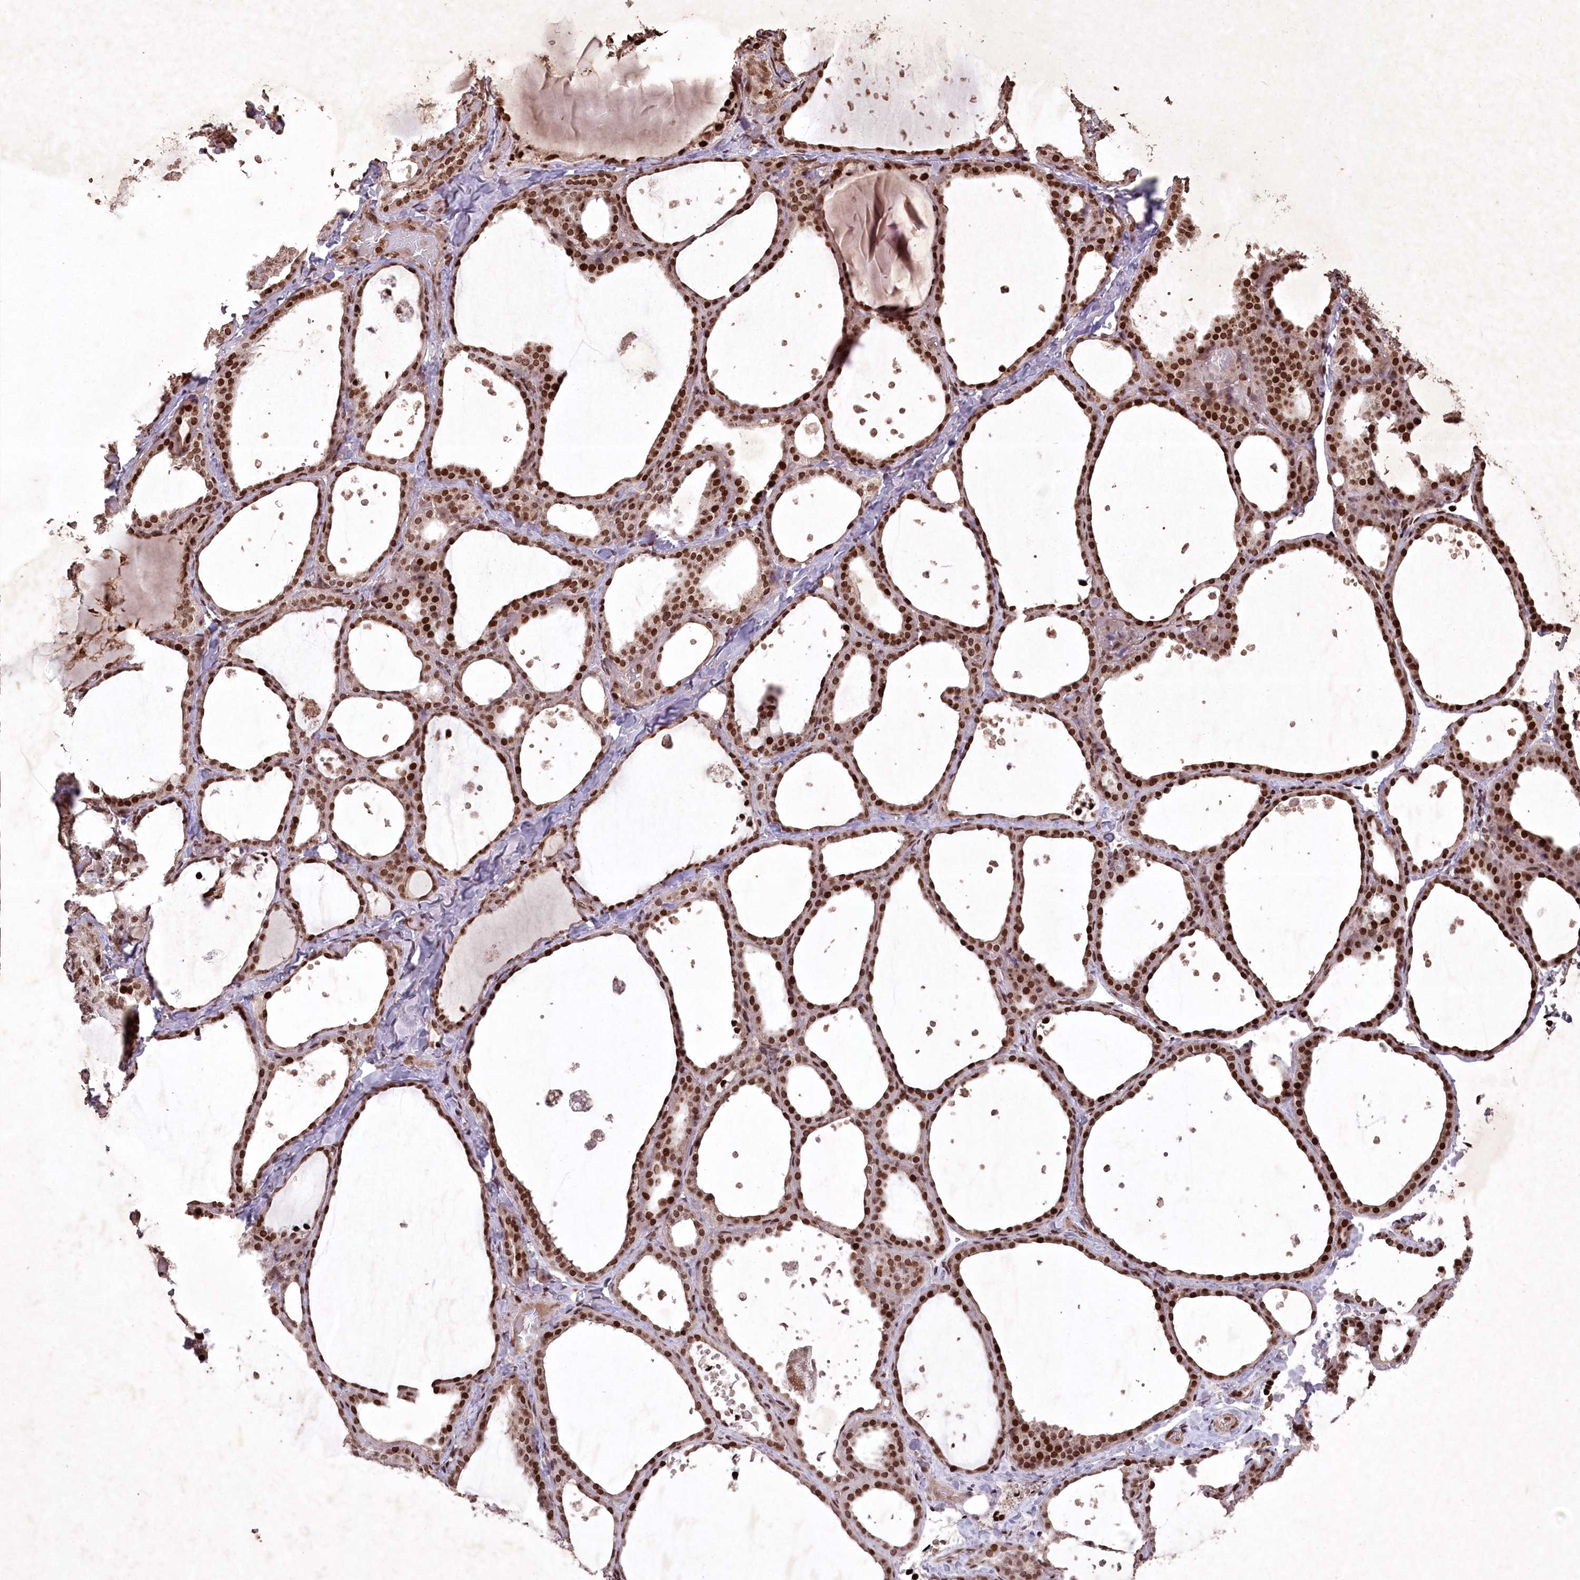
{"staining": {"intensity": "strong", "quantity": ">75%", "location": "nuclear"}, "tissue": "thyroid gland", "cell_type": "Glandular cells", "image_type": "normal", "snomed": [{"axis": "morphology", "description": "Normal tissue, NOS"}, {"axis": "topography", "description": "Thyroid gland"}], "caption": "Thyroid gland stained with immunohistochemistry exhibits strong nuclear positivity in about >75% of glandular cells. The protein of interest is shown in brown color, while the nuclei are stained blue.", "gene": "CCSER2", "patient": {"sex": "female", "age": 44}}